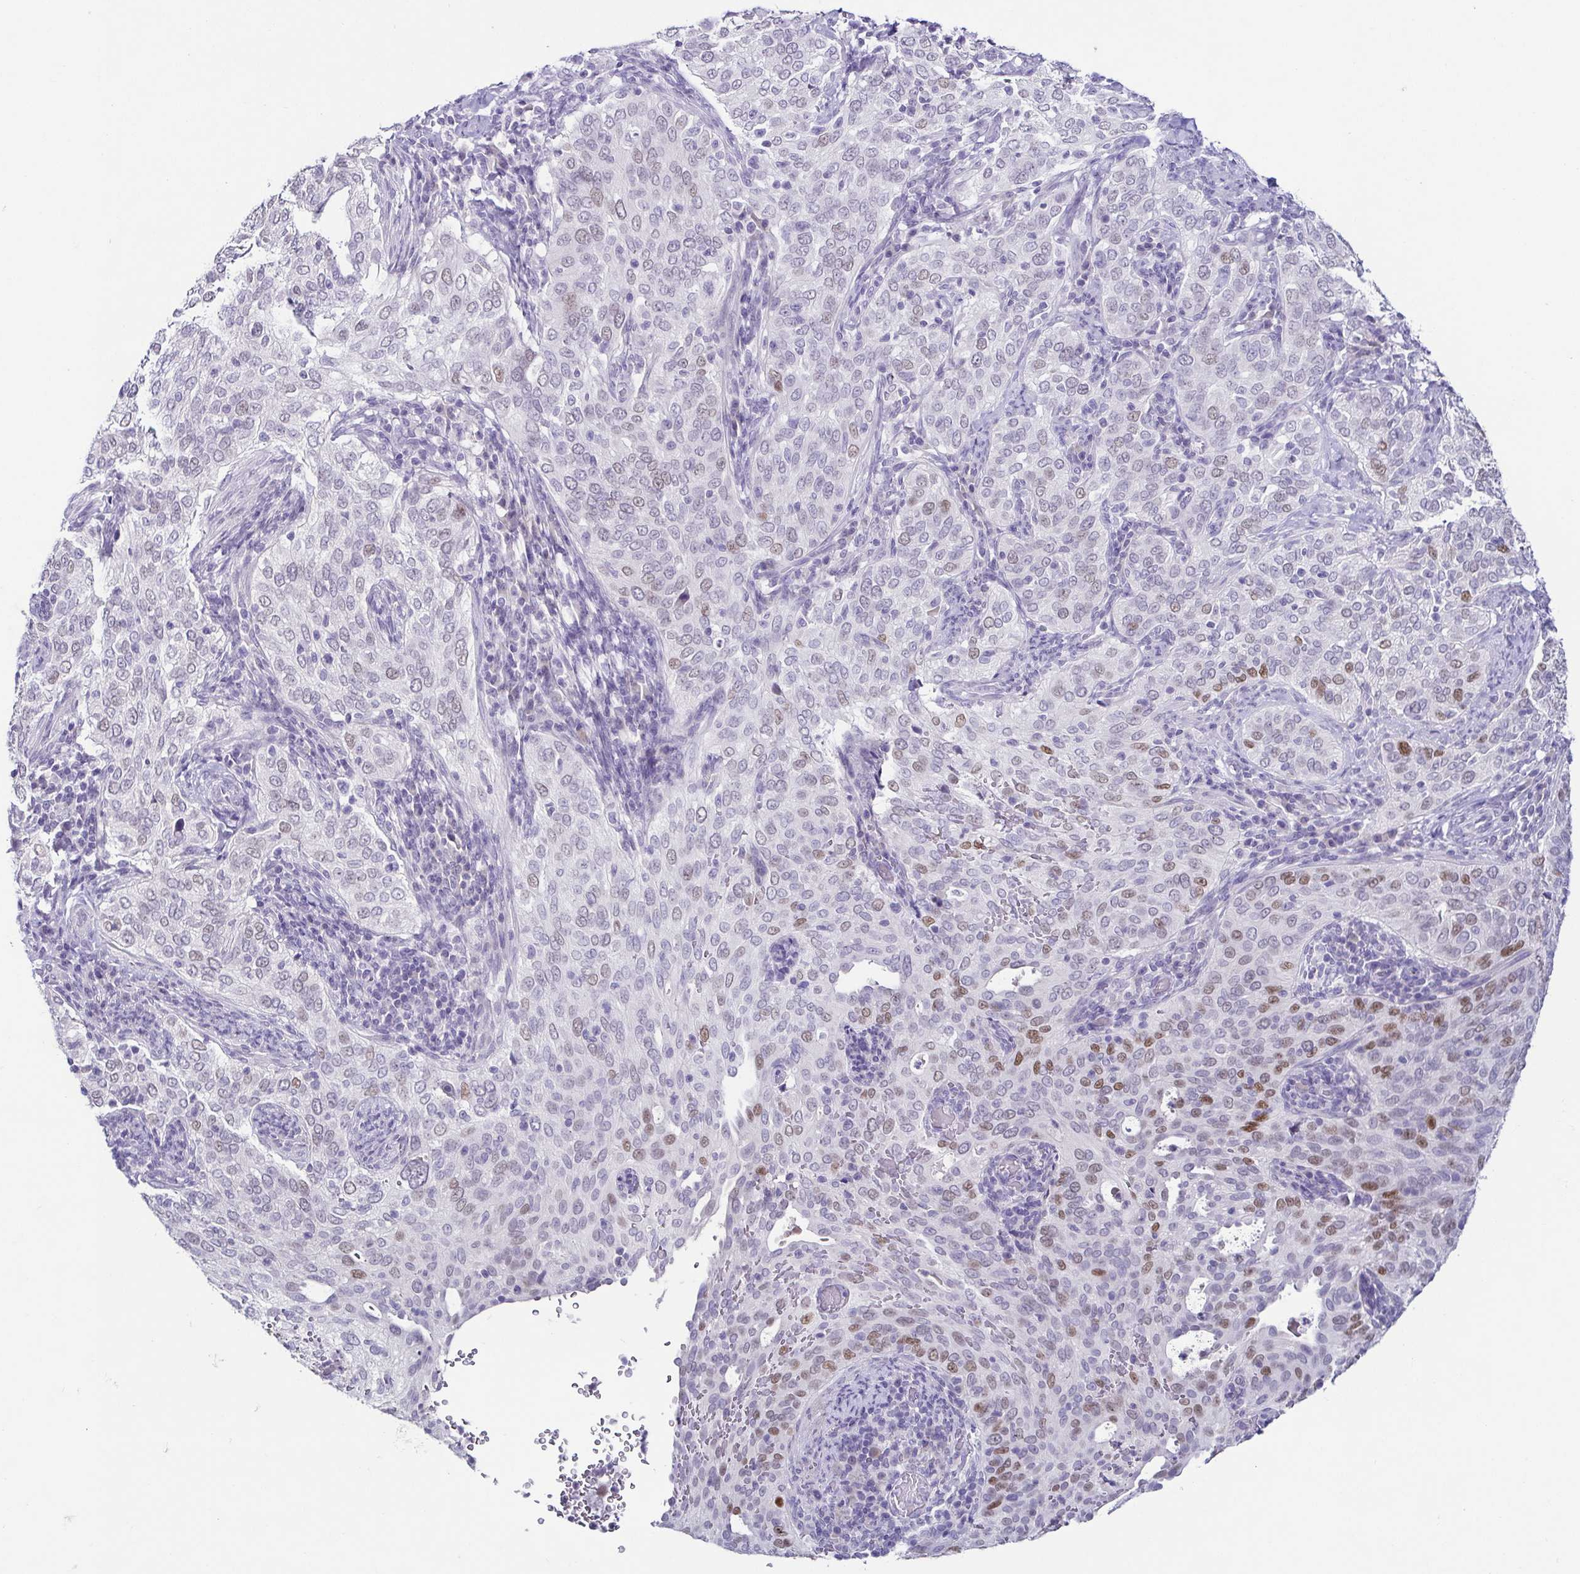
{"staining": {"intensity": "moderate", "quantity": "<25%", "location": "nuclear"}, "tissue": "cervical cancer", "cell_type": "Tumor cells", "image_type": "cancer", "snomed": [{"axis": "morphology", "description": "Squamous cell carcinoma, NOS"}, {"axis": "topography", "description": "Cervix"}], "caption": "Tumor cells reveal moderate nuclear expression in about <25% of cells in cervical cancer (squamous cell carcinoma). (Stains: DAB (3,3'-diaminobenzidine) in brown, nuclei in blue, Microscopy: brightfield microscopy at high magnification).", "gene": "TP73", "patient": {"sex": "female", "age": 38}}